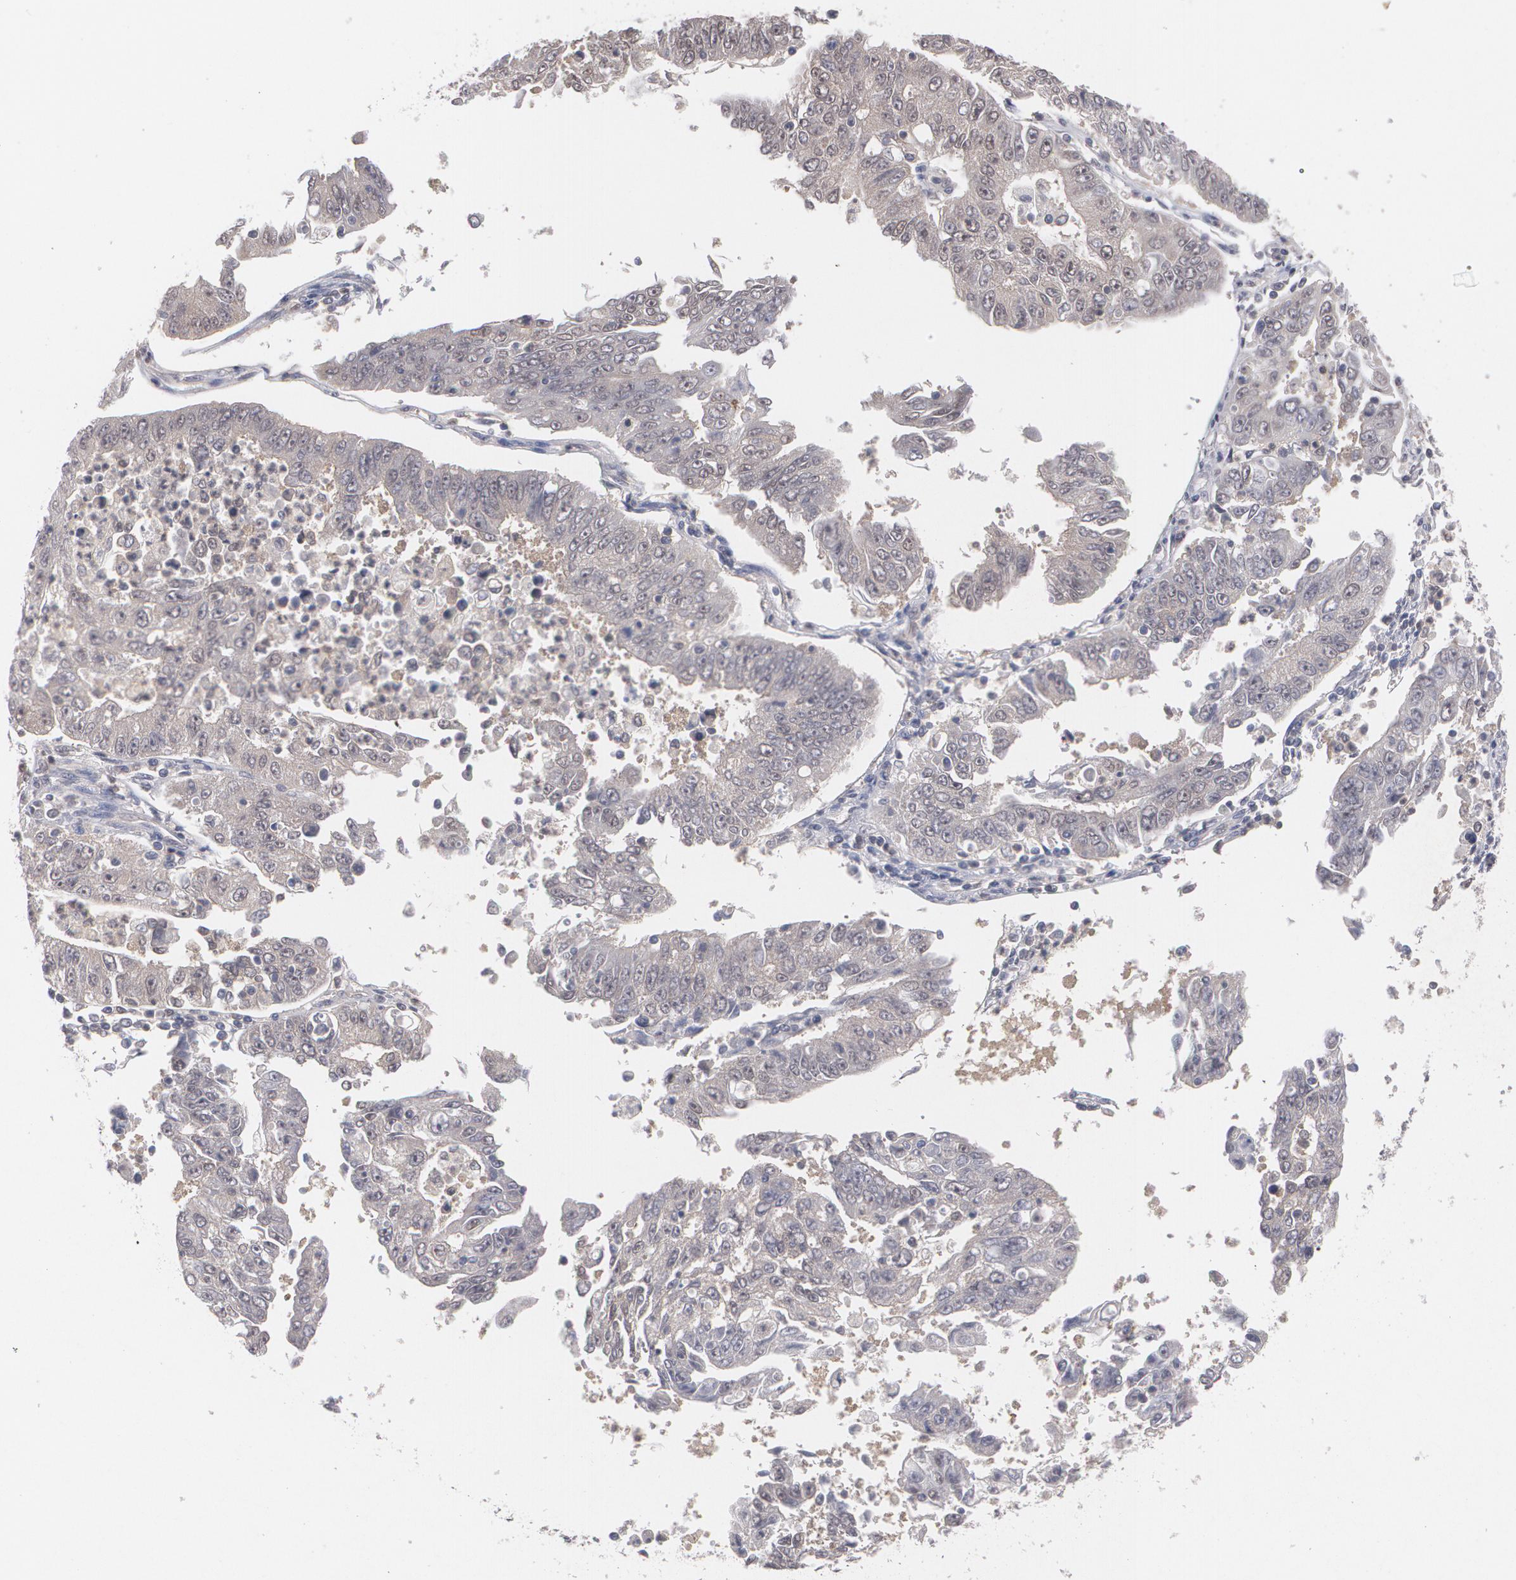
{"staining": {"intensity": "weak", "quantity": ">75%", "location": "cytoplasmic/membranous"}, "tissue": "endometrial cancer", "cell_type": "Tumor cells", "image_type": "cancer", "snomed": [{"axis": "morphology", "description": "Adenocarcinoma, NOS"}, {"axis": "topography", "description": "Endometrium"}], "caption": "Brown immunohistochemical staining in endometrial cancer demonstrates weak cytoplasmic/membranous staining in about >75% of tumor cells. The protein is shown in brown color, while the nuclei are stained blue.", "gene": "HTT", "patient": {"sex": "female", "age": 42}}